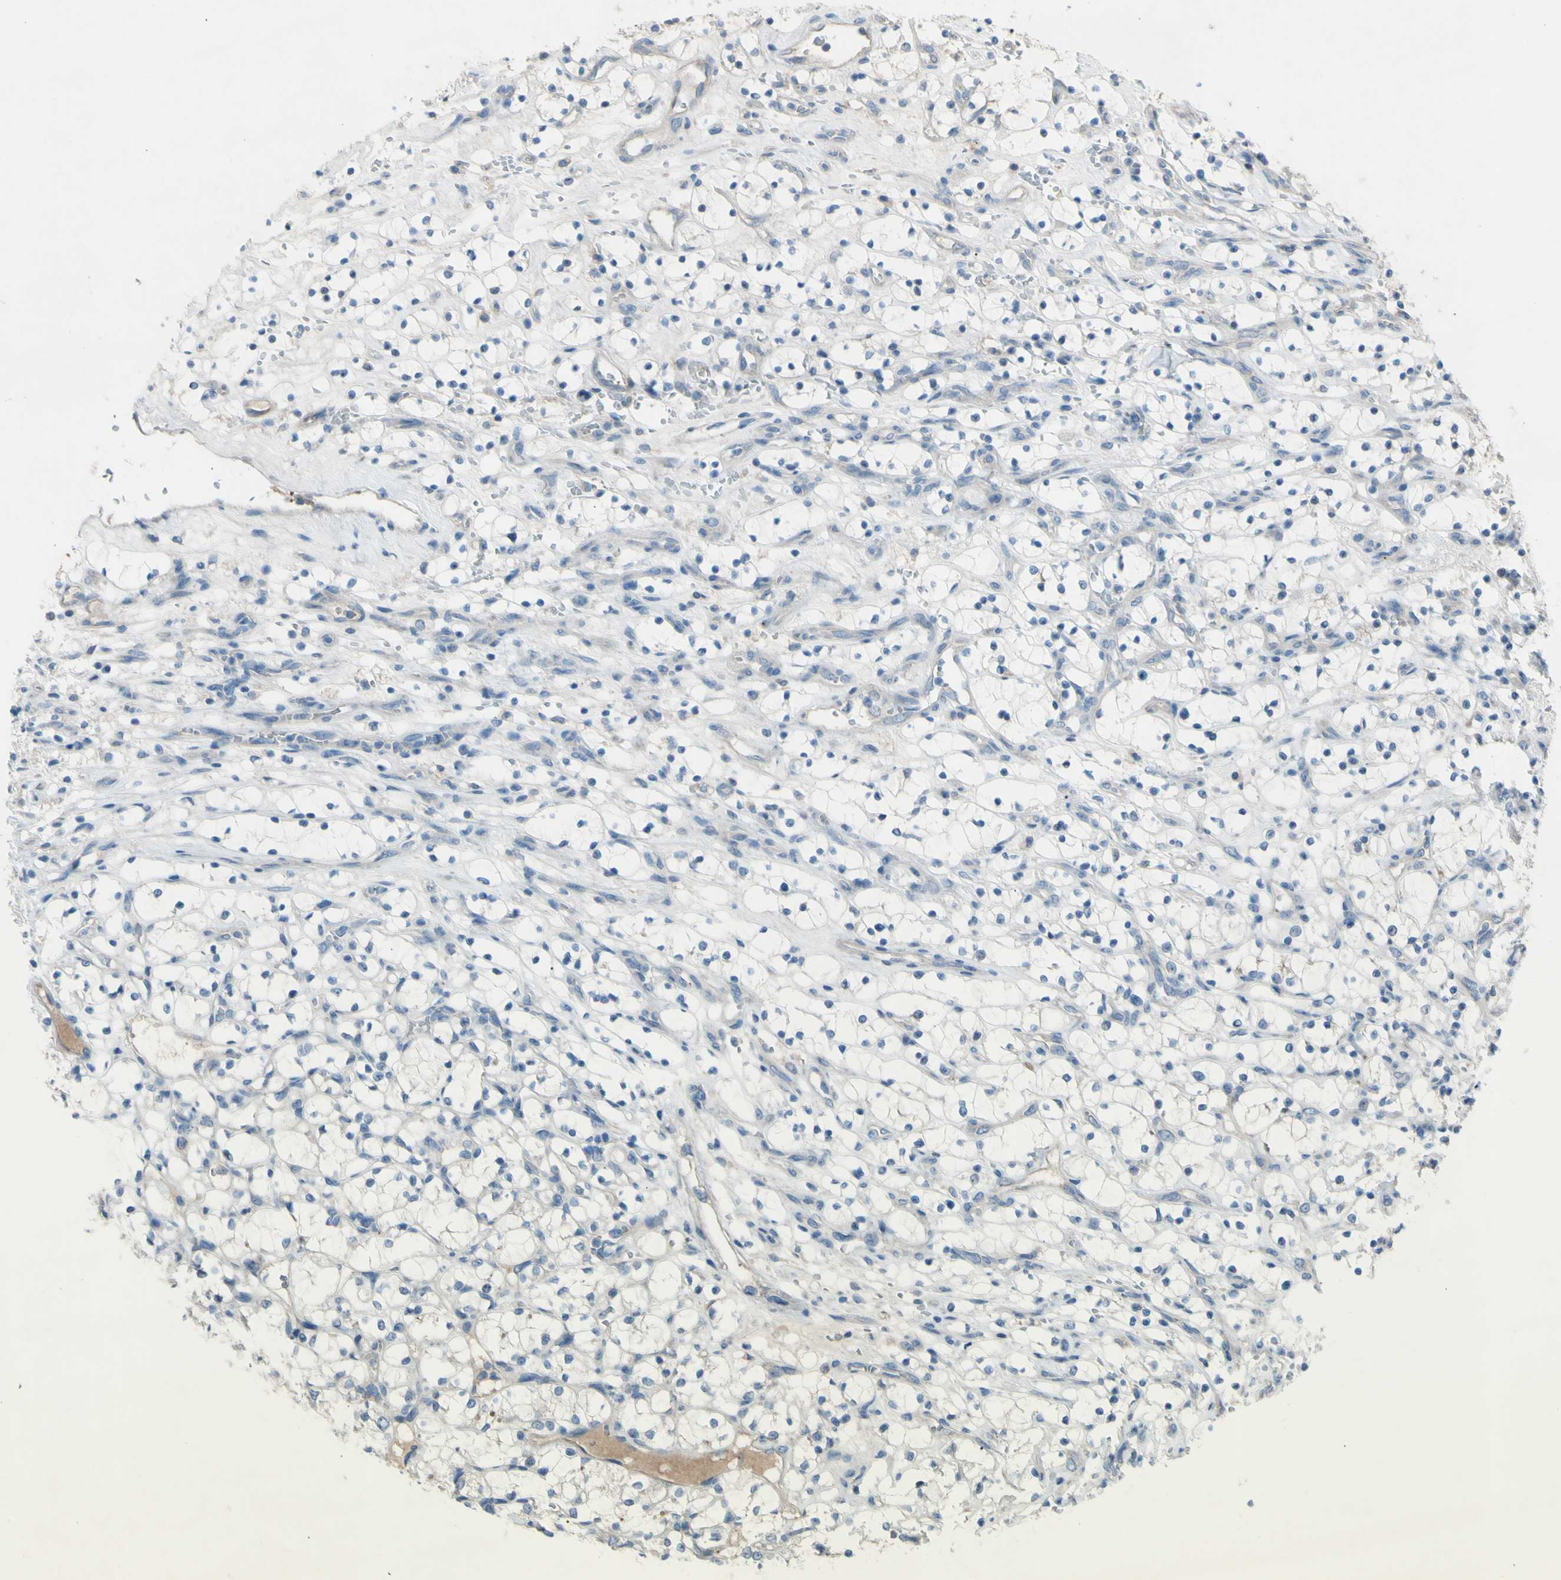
{"staining": {"intensity": "negative", "quantity": "none", "location": "none"}, "tissue": "renal cancer", "cell_type": "Tumor cells", "image_type": "cancer", "snomed": [{"axis": "morphology", "description": "Adenocarcinoma, NOS"}, {"axis": "topography", "description": "Kidney"}], "caption": "The image shows no staining of tumor cells in renal adenocarcinoma.", "gene": "ATRN", "patient": {"sex": "female", "age": 69}}